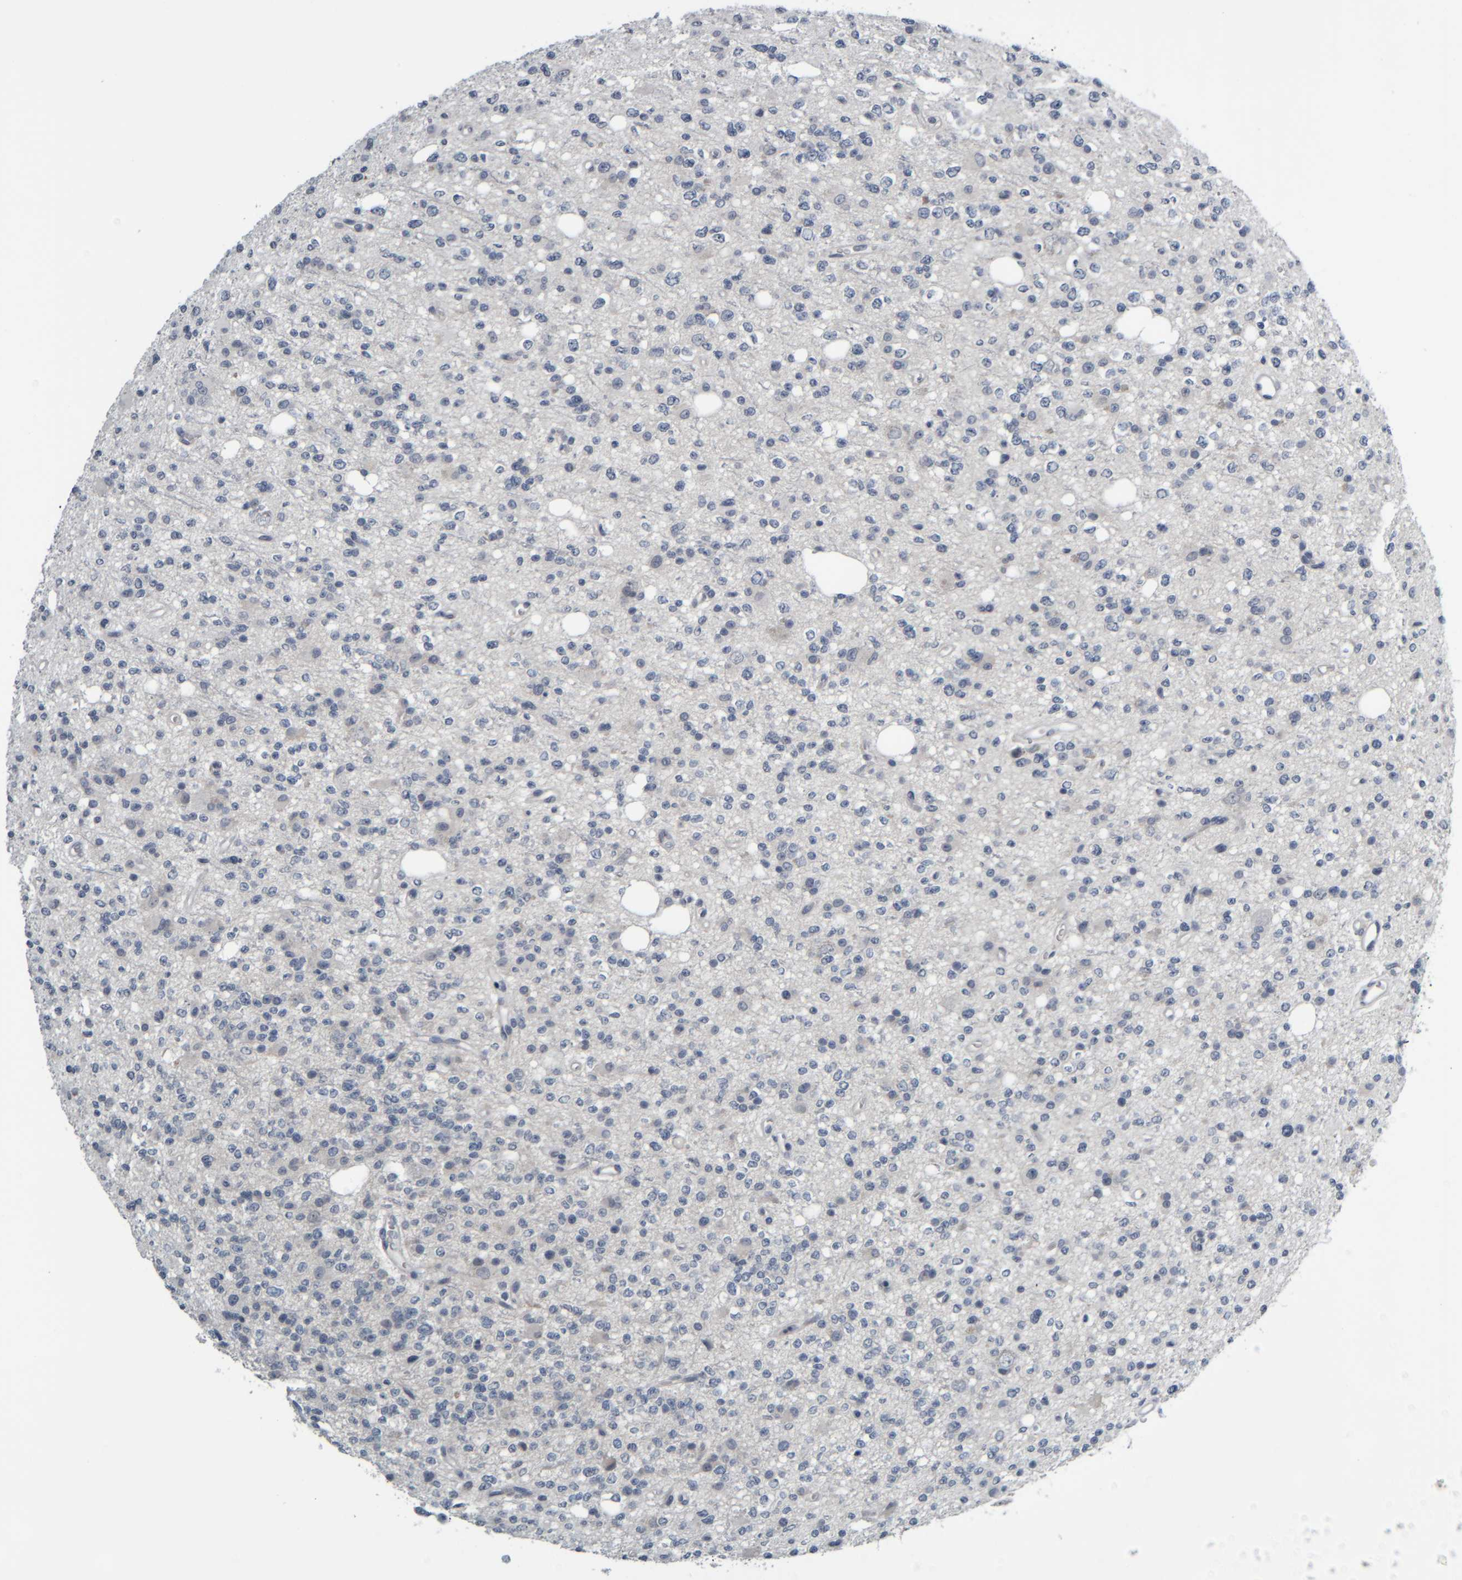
{"staining": {"intensity": "negative", "quantity": "none", "location": "none"}, "tissue": "glioma", "cell_type": "Tumor cells", "image_type": "cancer", "snomed": [{"axis": "morphology", "description": "Glioma, malignant, High grade"}, {"axis": "topography", "description": "Brain"}], "caption": "Tumor cells are negative for brown protein staining in glioma.", "gene": "COL14A1", "patient": {"sex": "female", "age": 62}}